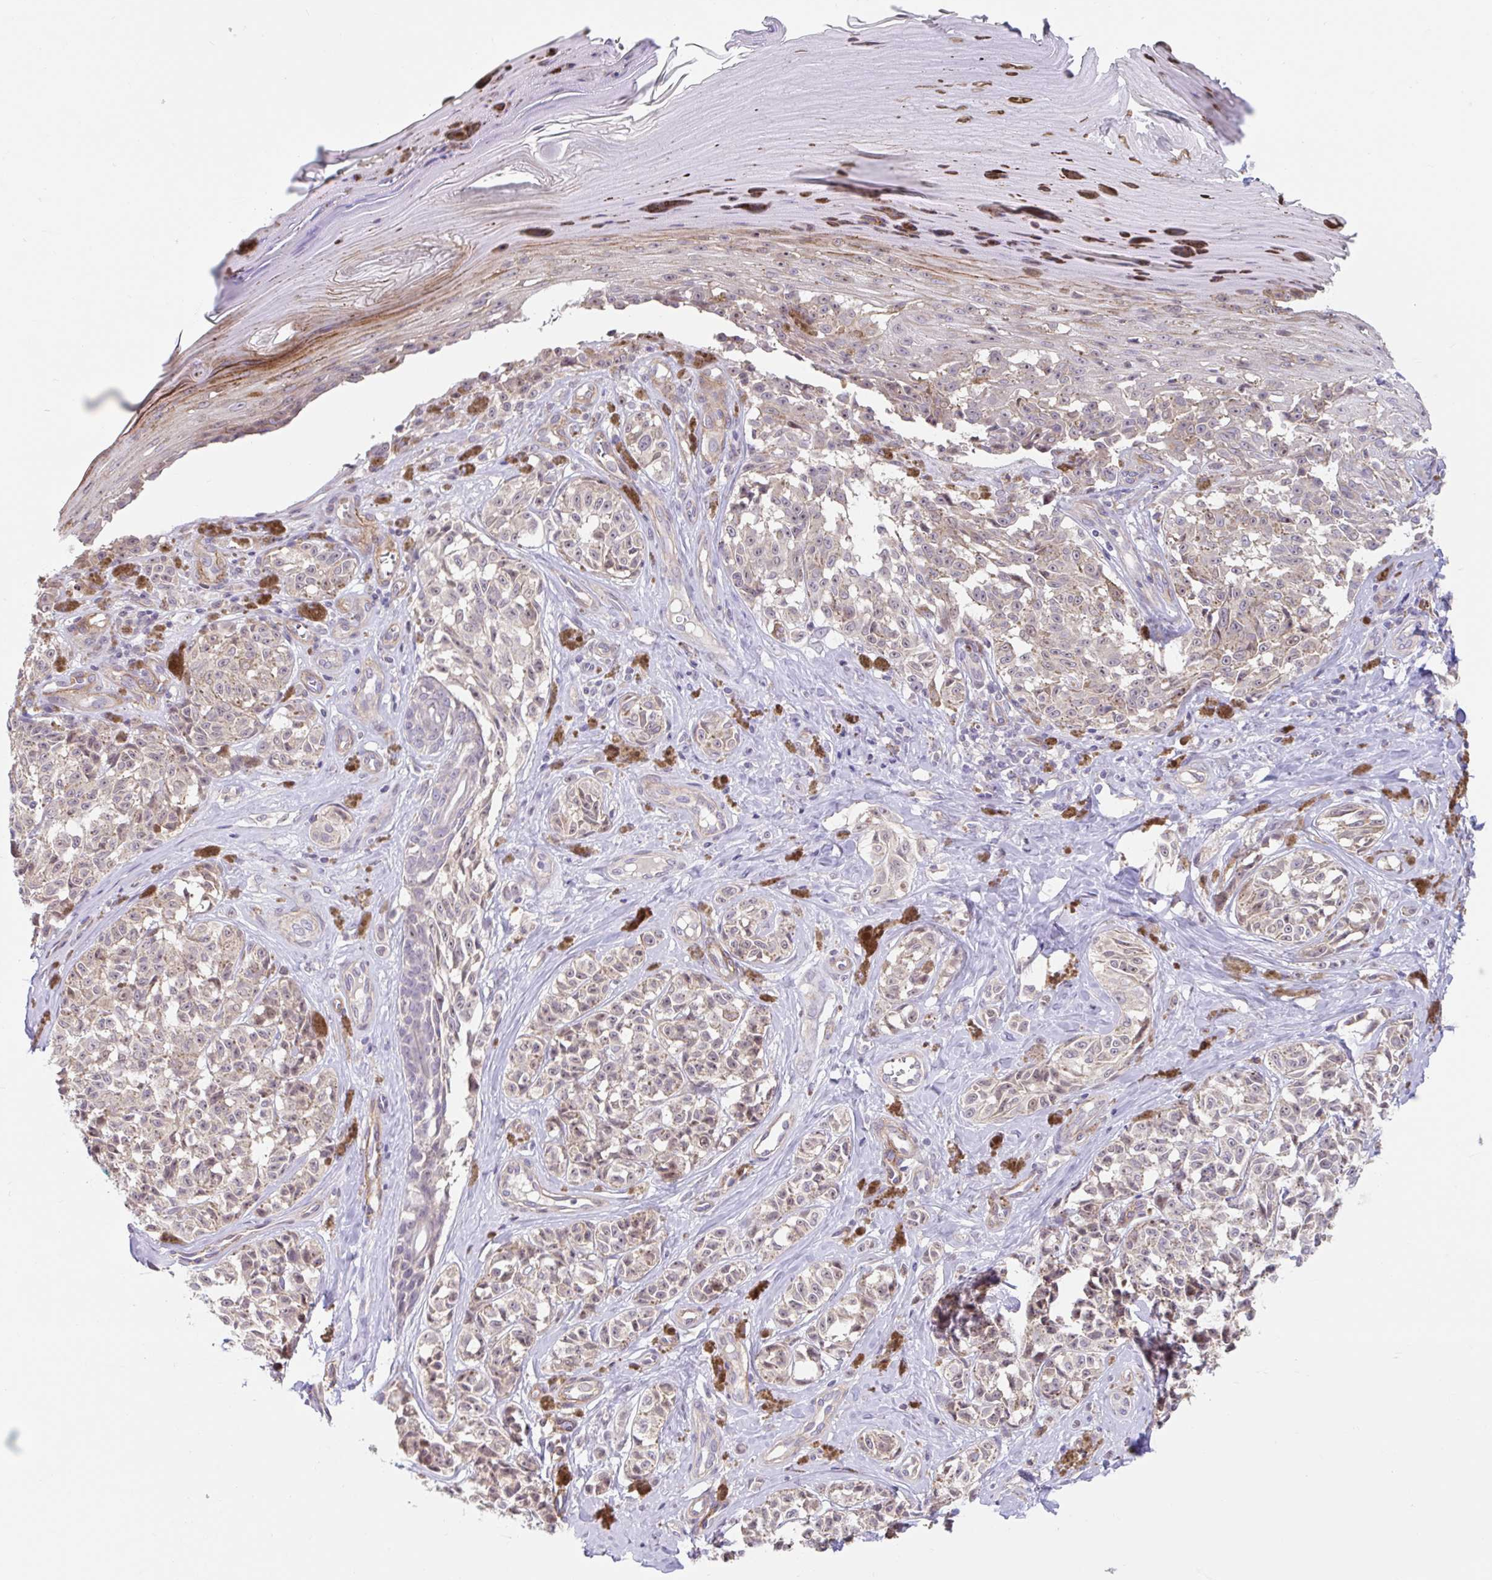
{"staining": {"intensity": "negative", "quantity": "none", "location": "none"}, "tissue": "melanoma", "cell_type": "Tumor cells", "image_type": "cancer", "snomed": [{"axis": "morphology", "description": "Malignant melanoma, NOS"}, {"axis": "topography", "description": "Skin"}], "caption": "Protein analysis of melanoma demonstrates no significant expression in tumor cells.", "gene": "NT5C1B", "patient": {"sex": "female", "age": 65}}